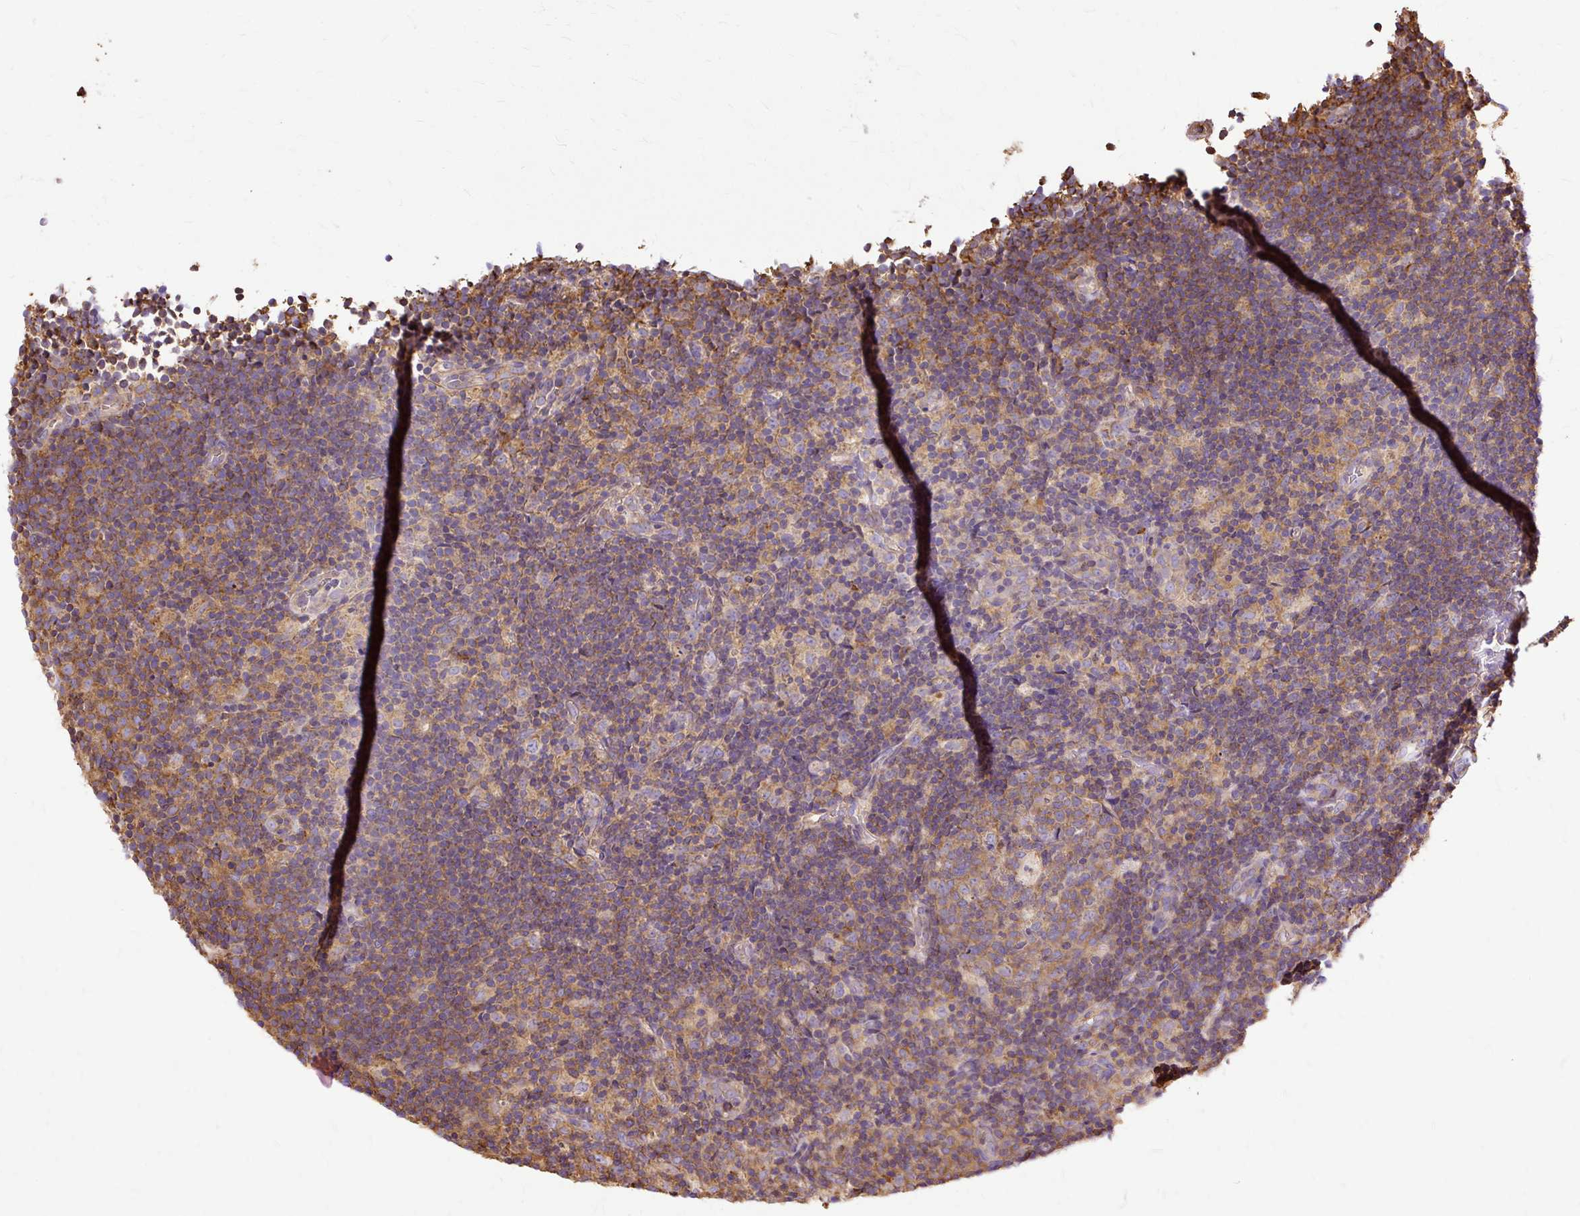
{"staining": {"intensity": "negative", "quantity": "none", "location": "none"}, "tissue": "lymphoma", "cell_type": "Tumor cells", "image_type": "cancer", "snomed": [{"axis": "morphology", "description": "Hodgkin's disease, NOS"}, {"axis": "topography", "description": "Lymph node"}], "caption": "A high-resolution micrograph shows IHC staining of Hodgkin's disease, which reveals no significant staining in tumor cells.", "gene": "KLHL11", "patient": {"sex": "female", "age": 57}}